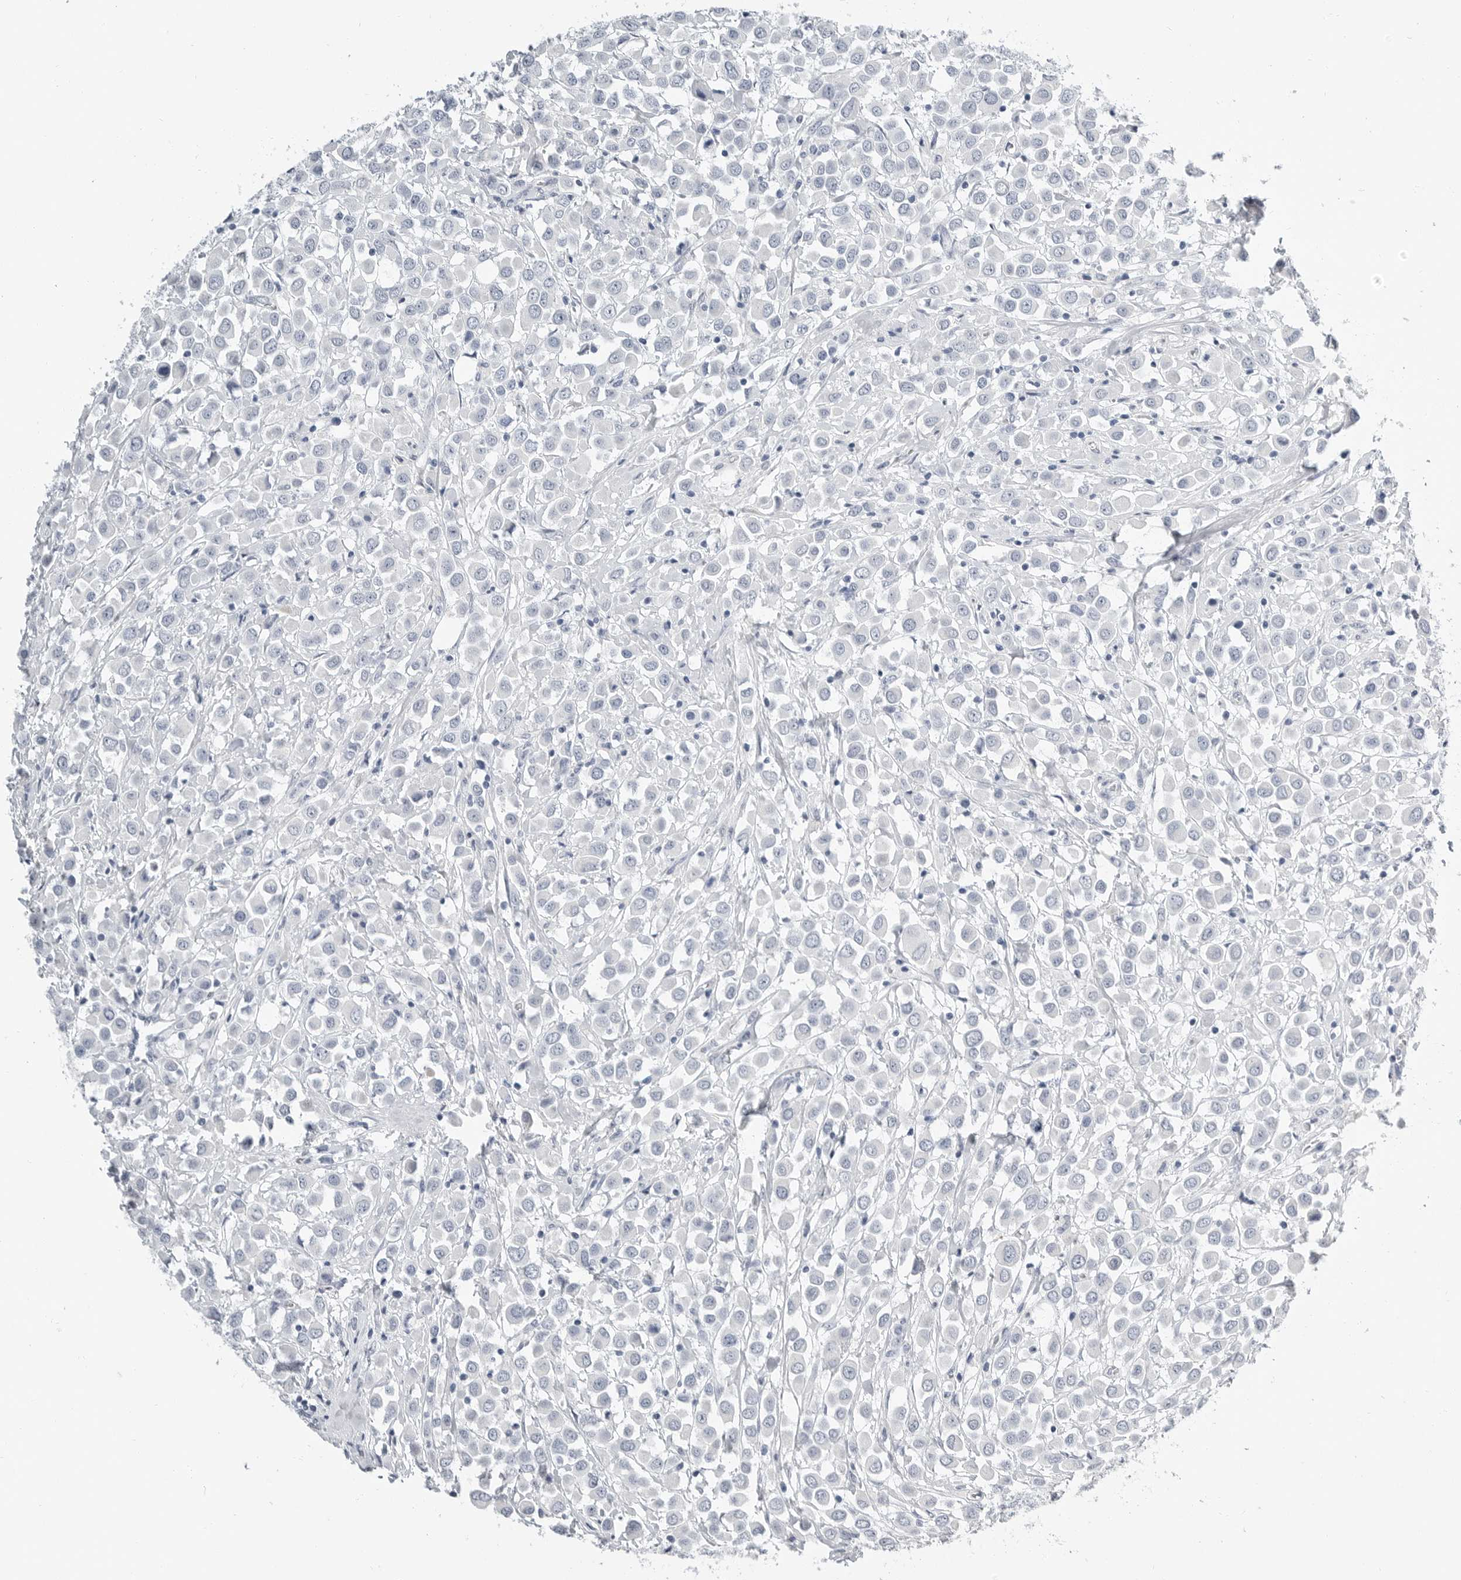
{"staining": {"intensity": "negative", "quantity": "none", "location": "none"}, "tissue": "breast cancer", "cell_type": "Tumor cells", "image_type": "cancer", "snomed": [{"axis": "morphology", "description": "Duct carcinoma"}, {"axis": "topography", "description": "Breast"}], "caption": "There is no significant positivity in tumor cells of breast cancer.", "gene": "PLN", "patient": {"sex": "female", "age": 61}}